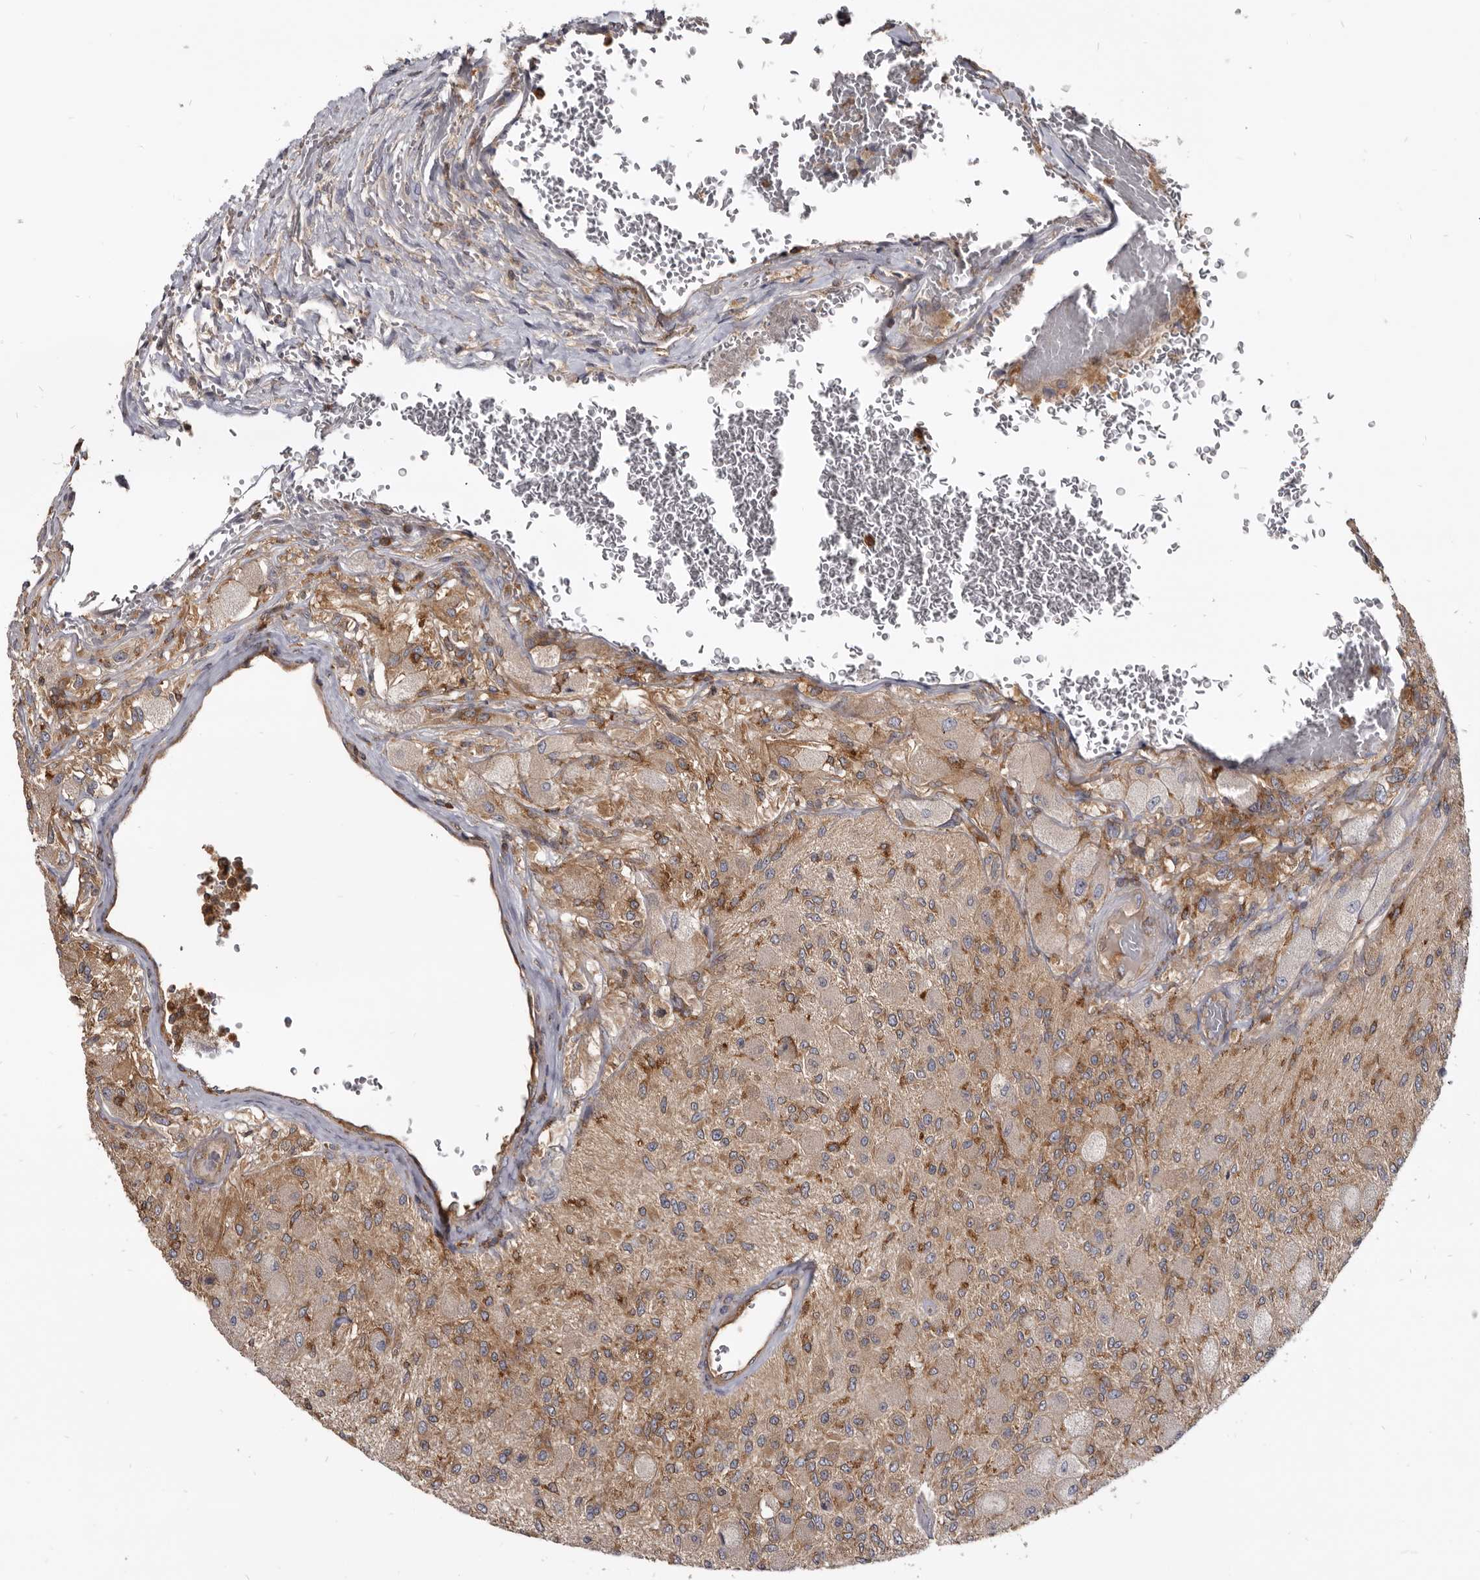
{"staining": {"intensity": "moderate", "quantity": ">75%", "location": "cytoplasmic/membranous"}, "tissue": "glioma", "cell_type": "Tumor cells", "image_type": "cancer", "snomed": [{"axis": "morphology", "description": "Normal tissue, NOS"}, {"axis": "morphology", "description": "Glioma, malignant, High grade"}, {"axis": "topography", "description": "Cerebral cortex"}], "caption": "The immunohistochemical stain labels moderate cytoplasmic/membranous expression in tumor cells of malignant glioma (high-grade) tissue.", "gene": "CBL", "patient": {"sex": "male", "age": 77}}